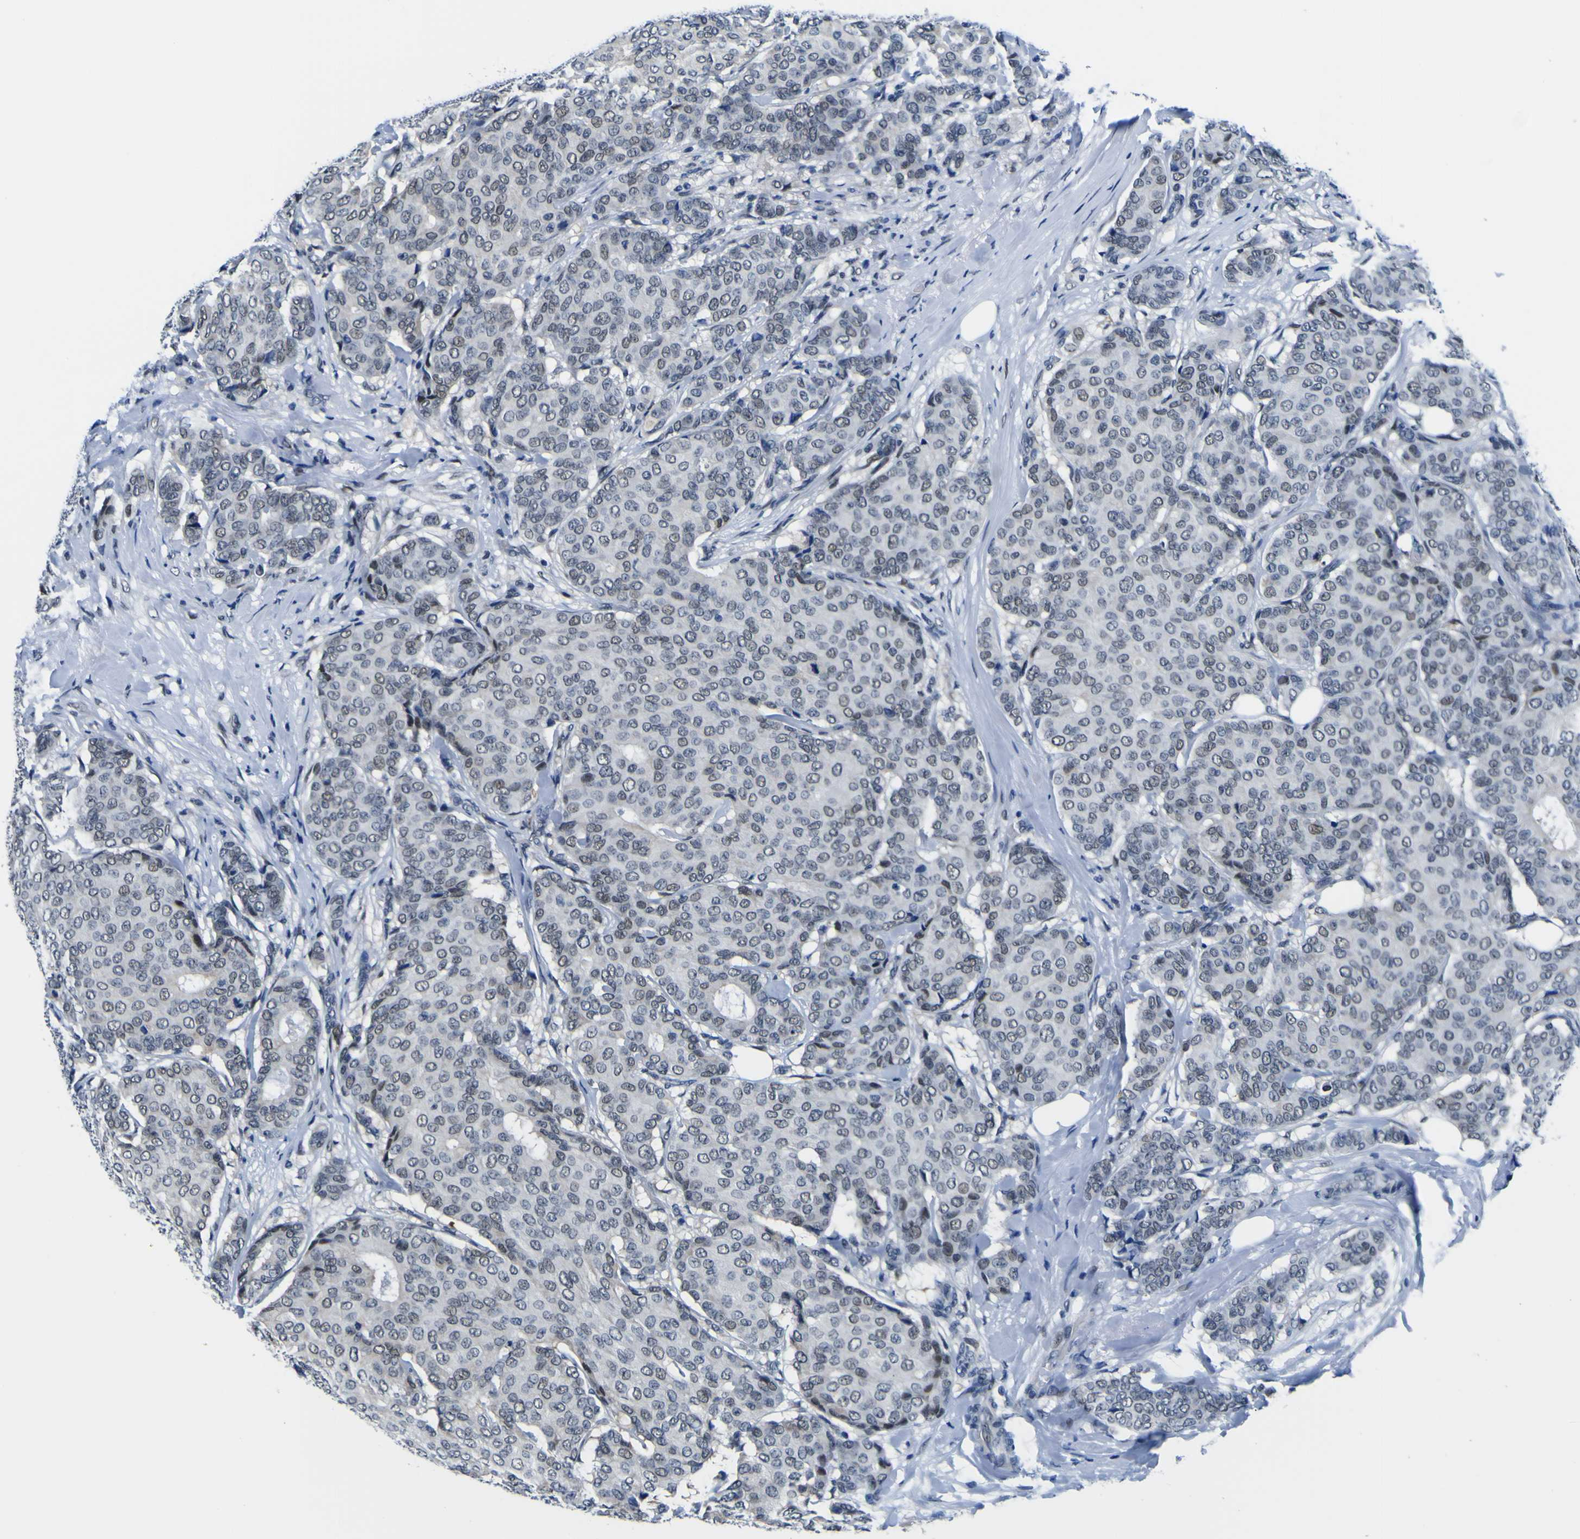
{"staining": {"intensity": "negative", "quantity": "none", "location": "none"}, "tissue": "breast cancer", "cell_type": "Tumor cells", "image_type": "cancer", "snomed": [{"axis": "morphology", "description": "Duct carcinoma"}, {"axis": "topography", "description": "Breast"}], "caption": "High power microscopy micrograph of an immunohistochemistry micrograph of breast intraductal carcinoma, revealing no significant expression in tumor cells.", "gene": "CUL4B", "patient": {"sex": "female", "age": 75}}